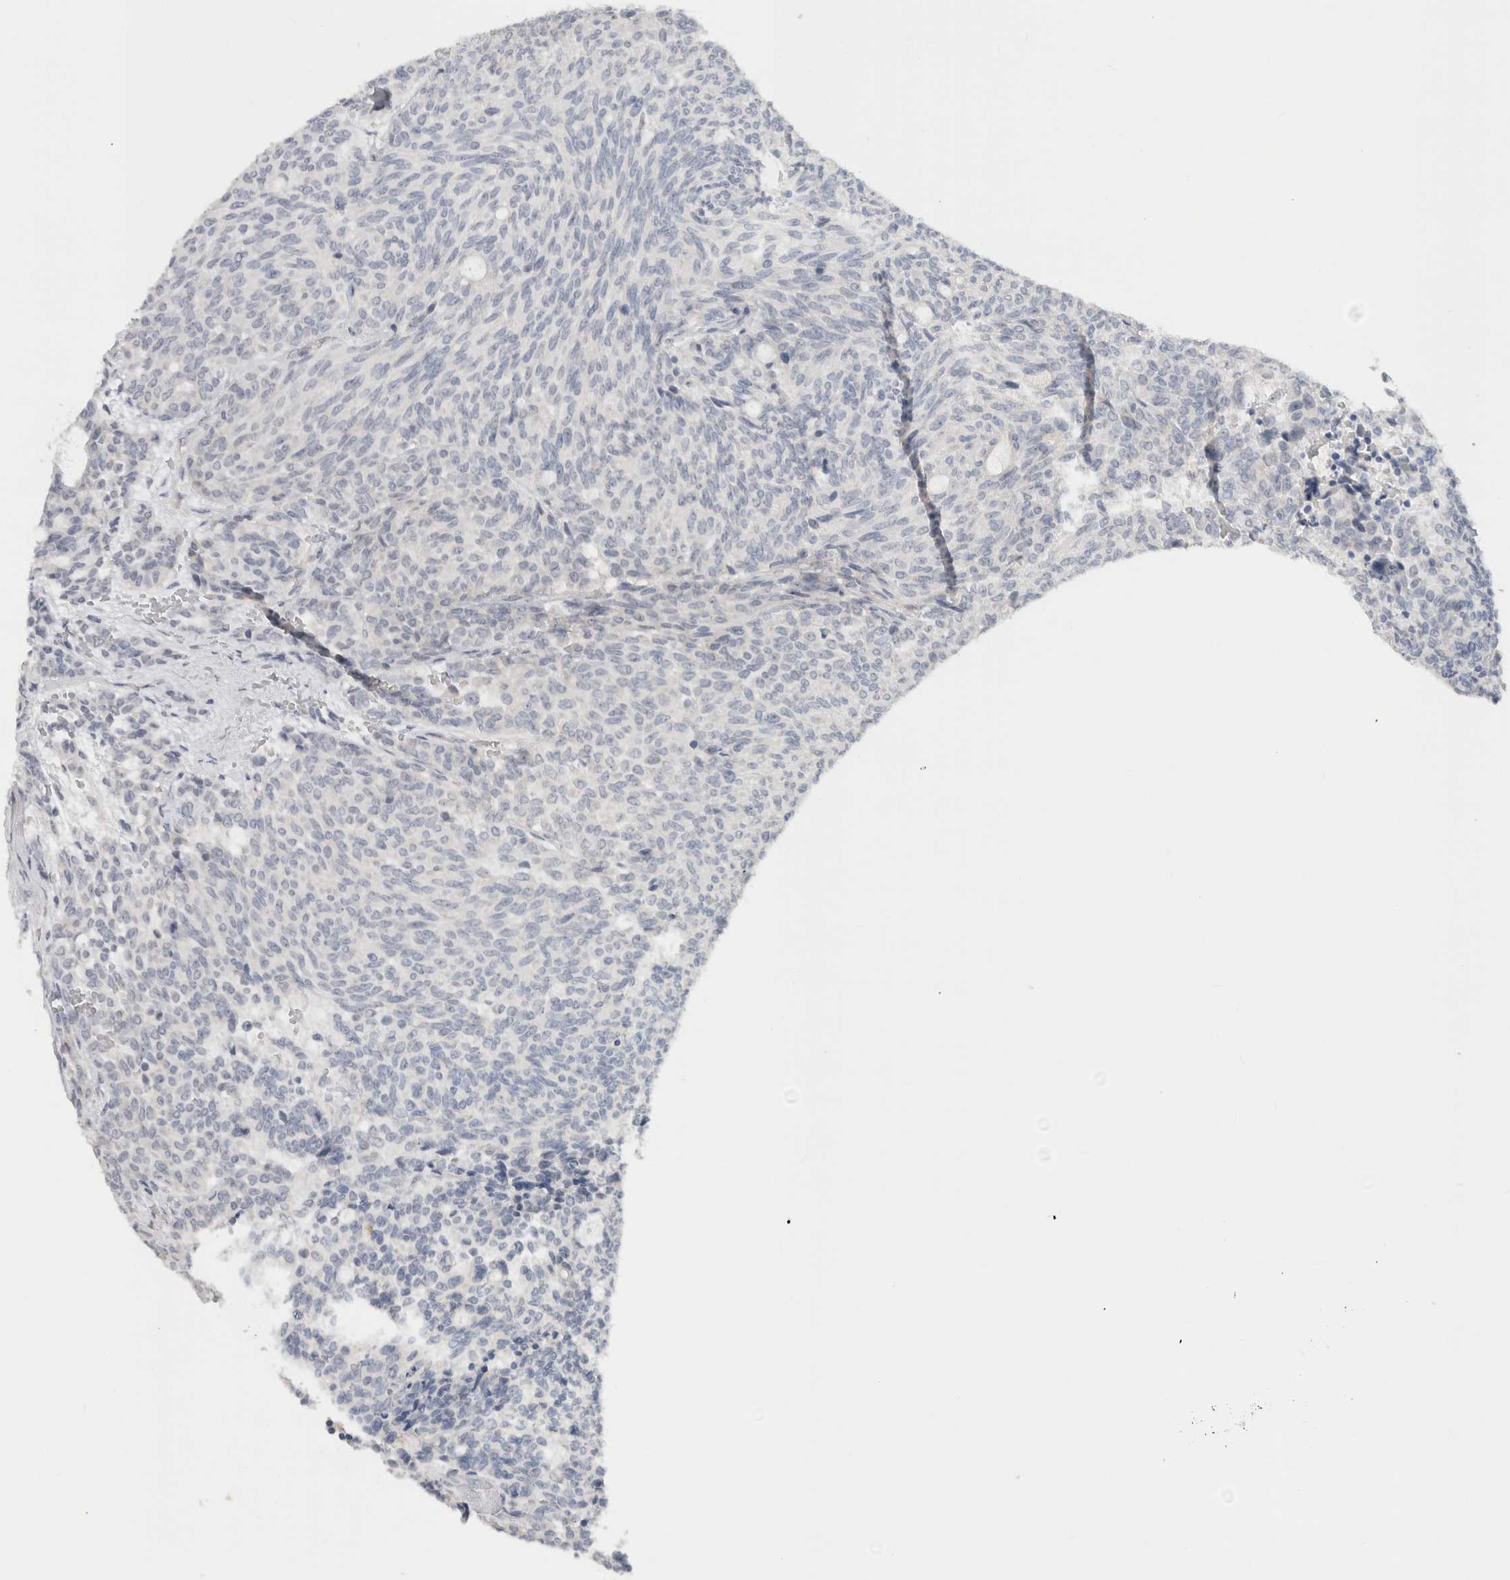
{"staining": {"intensity": "negative", "quantity": "none", "location": "none"}, "tissue": "carcinoid", "cell_type": "Tumor cells", "image_type": "cancer", "snomed": [{"axis": "morphology", "description": "Carcinoid, malignant, NOS"}, {"axis": "topography", "description": "Pancreas"}], "caption": "Protein analysis of carcinoid exhibits no significant positivity in tumor cells.", "gene": "FMR1NB", "patient": {"sex": "female", "age": 54}}